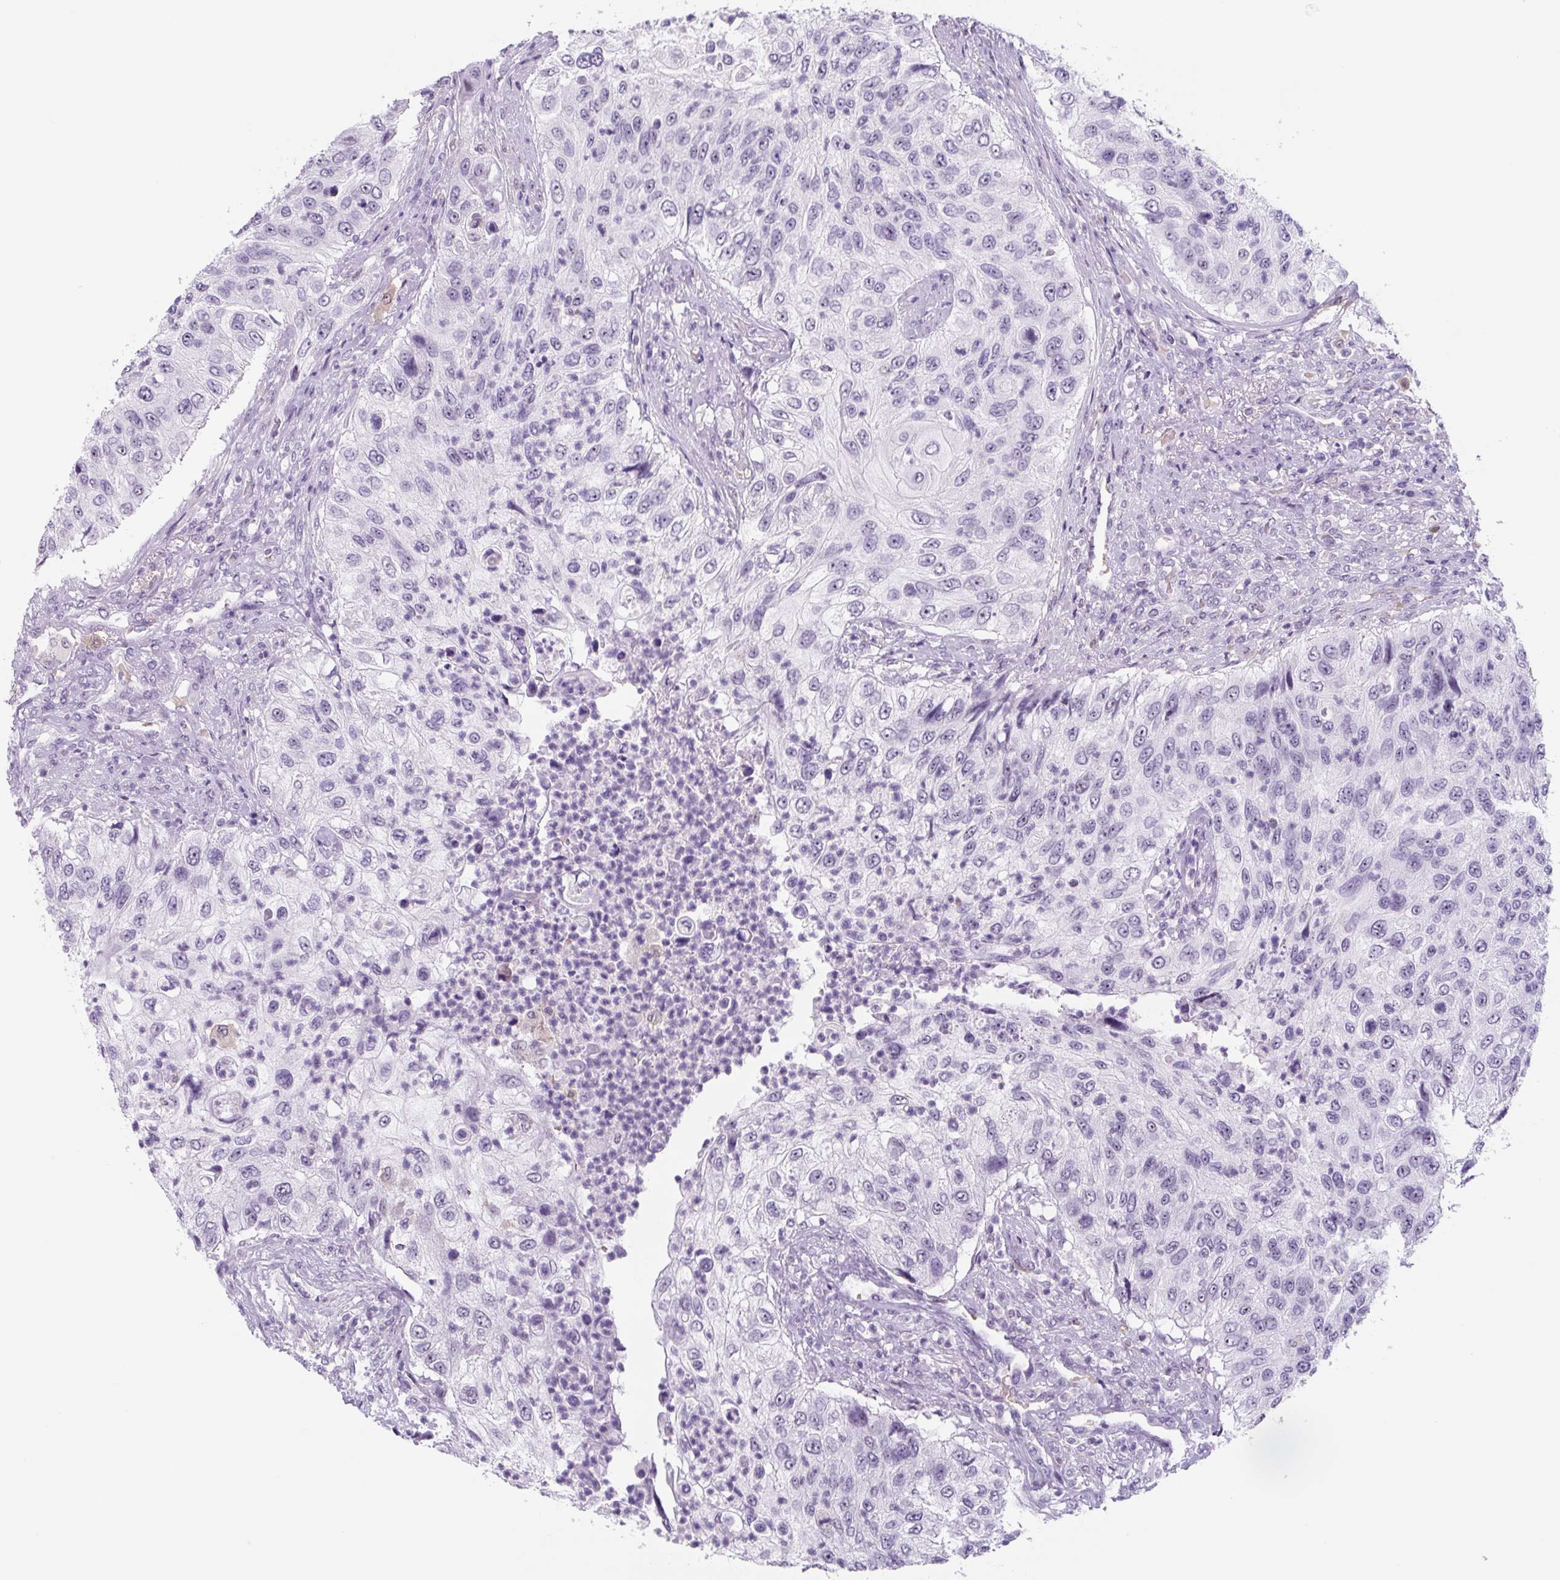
{"staining": {"intensity": "negative", "quantity": "none", "location": "none"}, "tissue": "urothelial cancer", "cell_type": "Tumor cells", "image_type": "cancer", "snomed": [{"axis": "morphology", "description": "Urothelial carcinoma, High grade"}, {"axis": "topography", "description": "Urinary bladder"}], "caption": "Immunohistochemical staining of urothelial carcinoma (high-grade) exhibits no significant positivity in tumor cells. (Immunohistochemistry (ihc), brightfield microscopy, high magnification).", "gene": "TNFRSF8", "patient": {"sex": "female", "age": 60}}